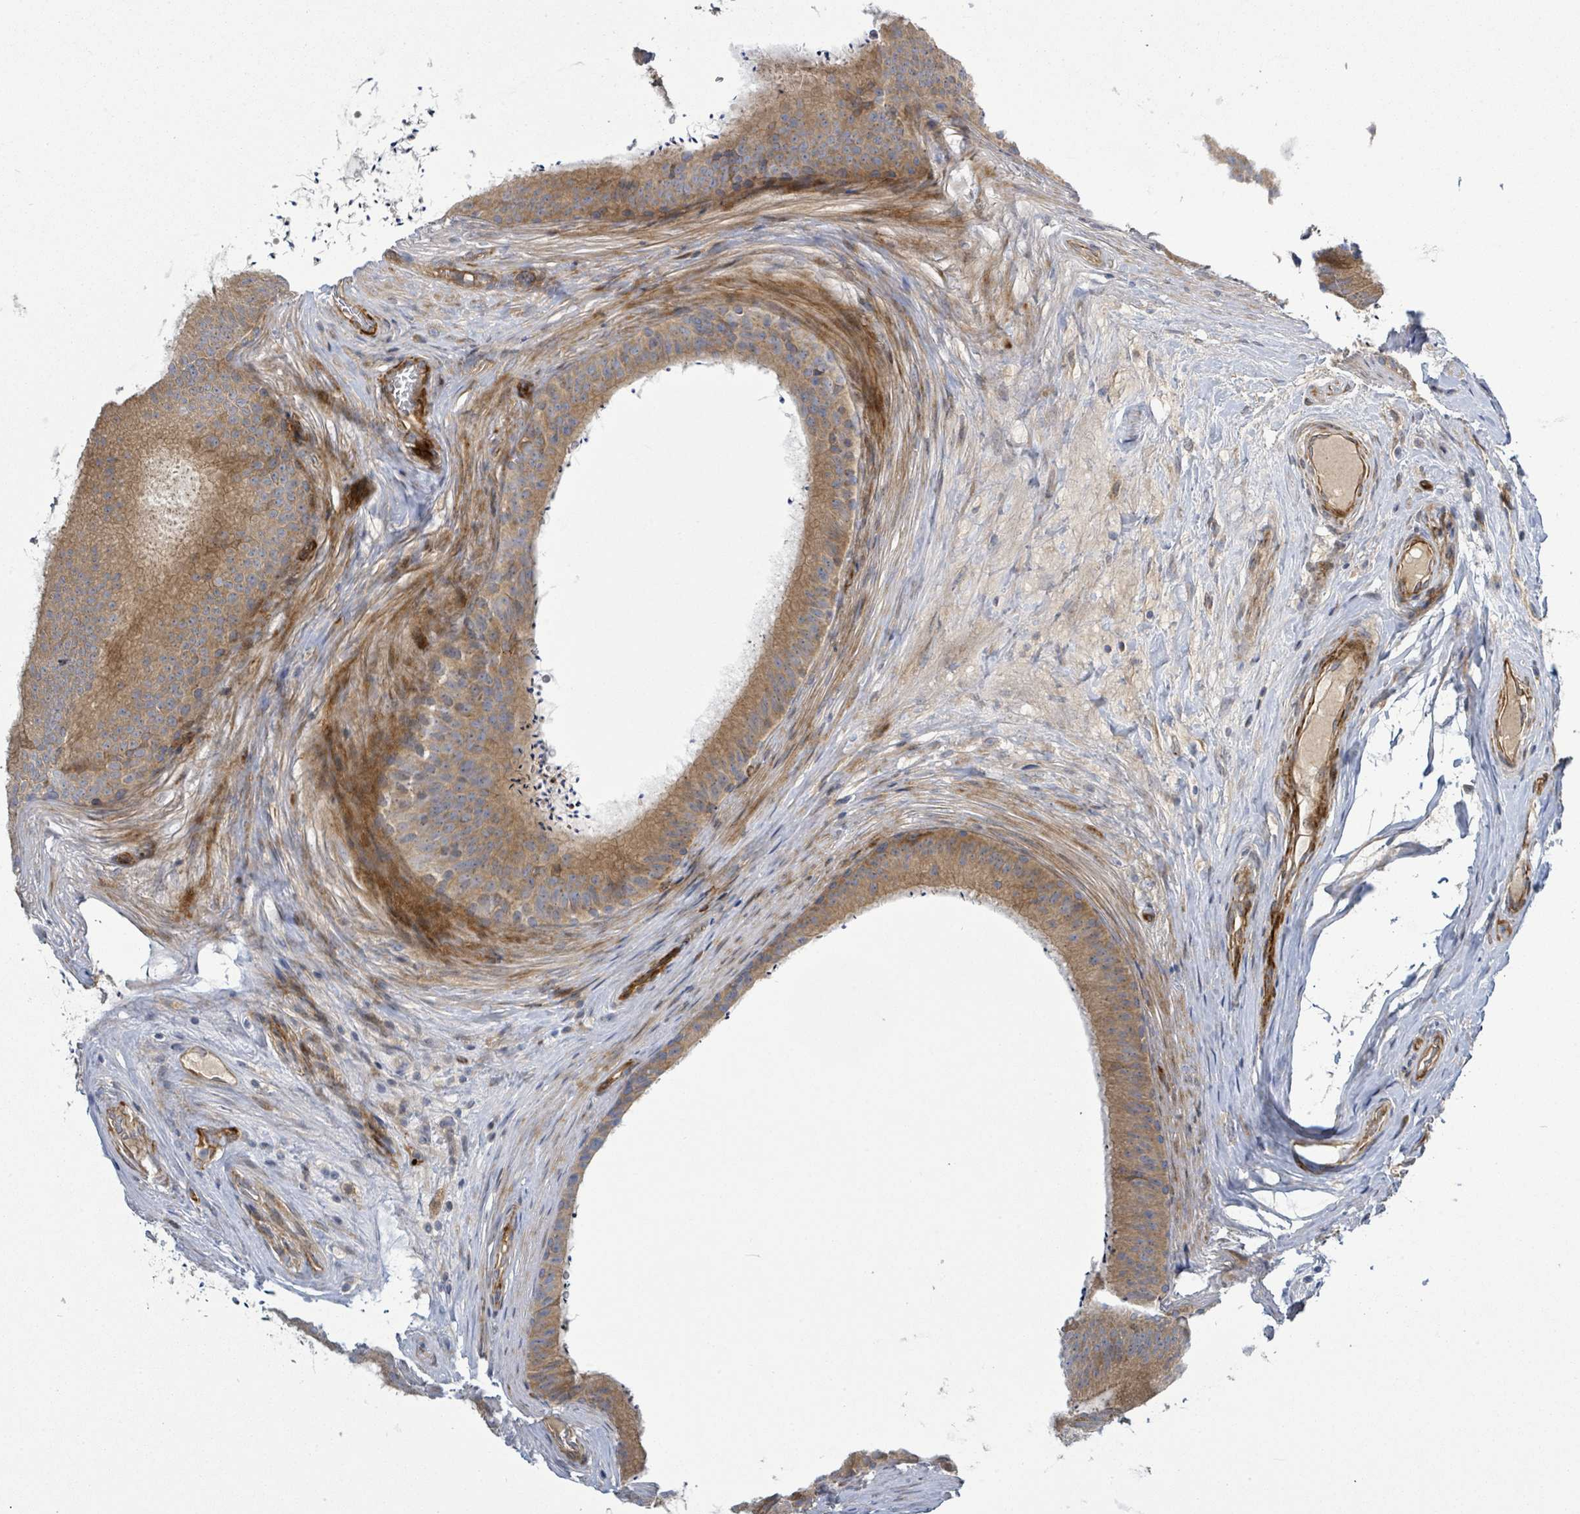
{"staining": {"intensity": "moderate", "quantity": "25%-75%", "location": "cytoplasmic/membranous"}, "tissue": "epididymis", "cell_type": "Glandular cells", "image_type": "normal", "snomed": [{"axis": "morphology", "description": "Normal tissue, NOS"}, {"axis": "topography", "description": "Testis"}, {"axis": "topography", "description": "Epididymis"}], "caption": "Immunohistochemistry (IHC) (DAB (3,3'-diaminobenzidine)) staining of normal epididymis displays moderate cytoplasmic/membranous protein positivity in about 25%-75% of glandular cells.", "gene": "CFAP210", "patient": {"sex": "male", "age": 41}}